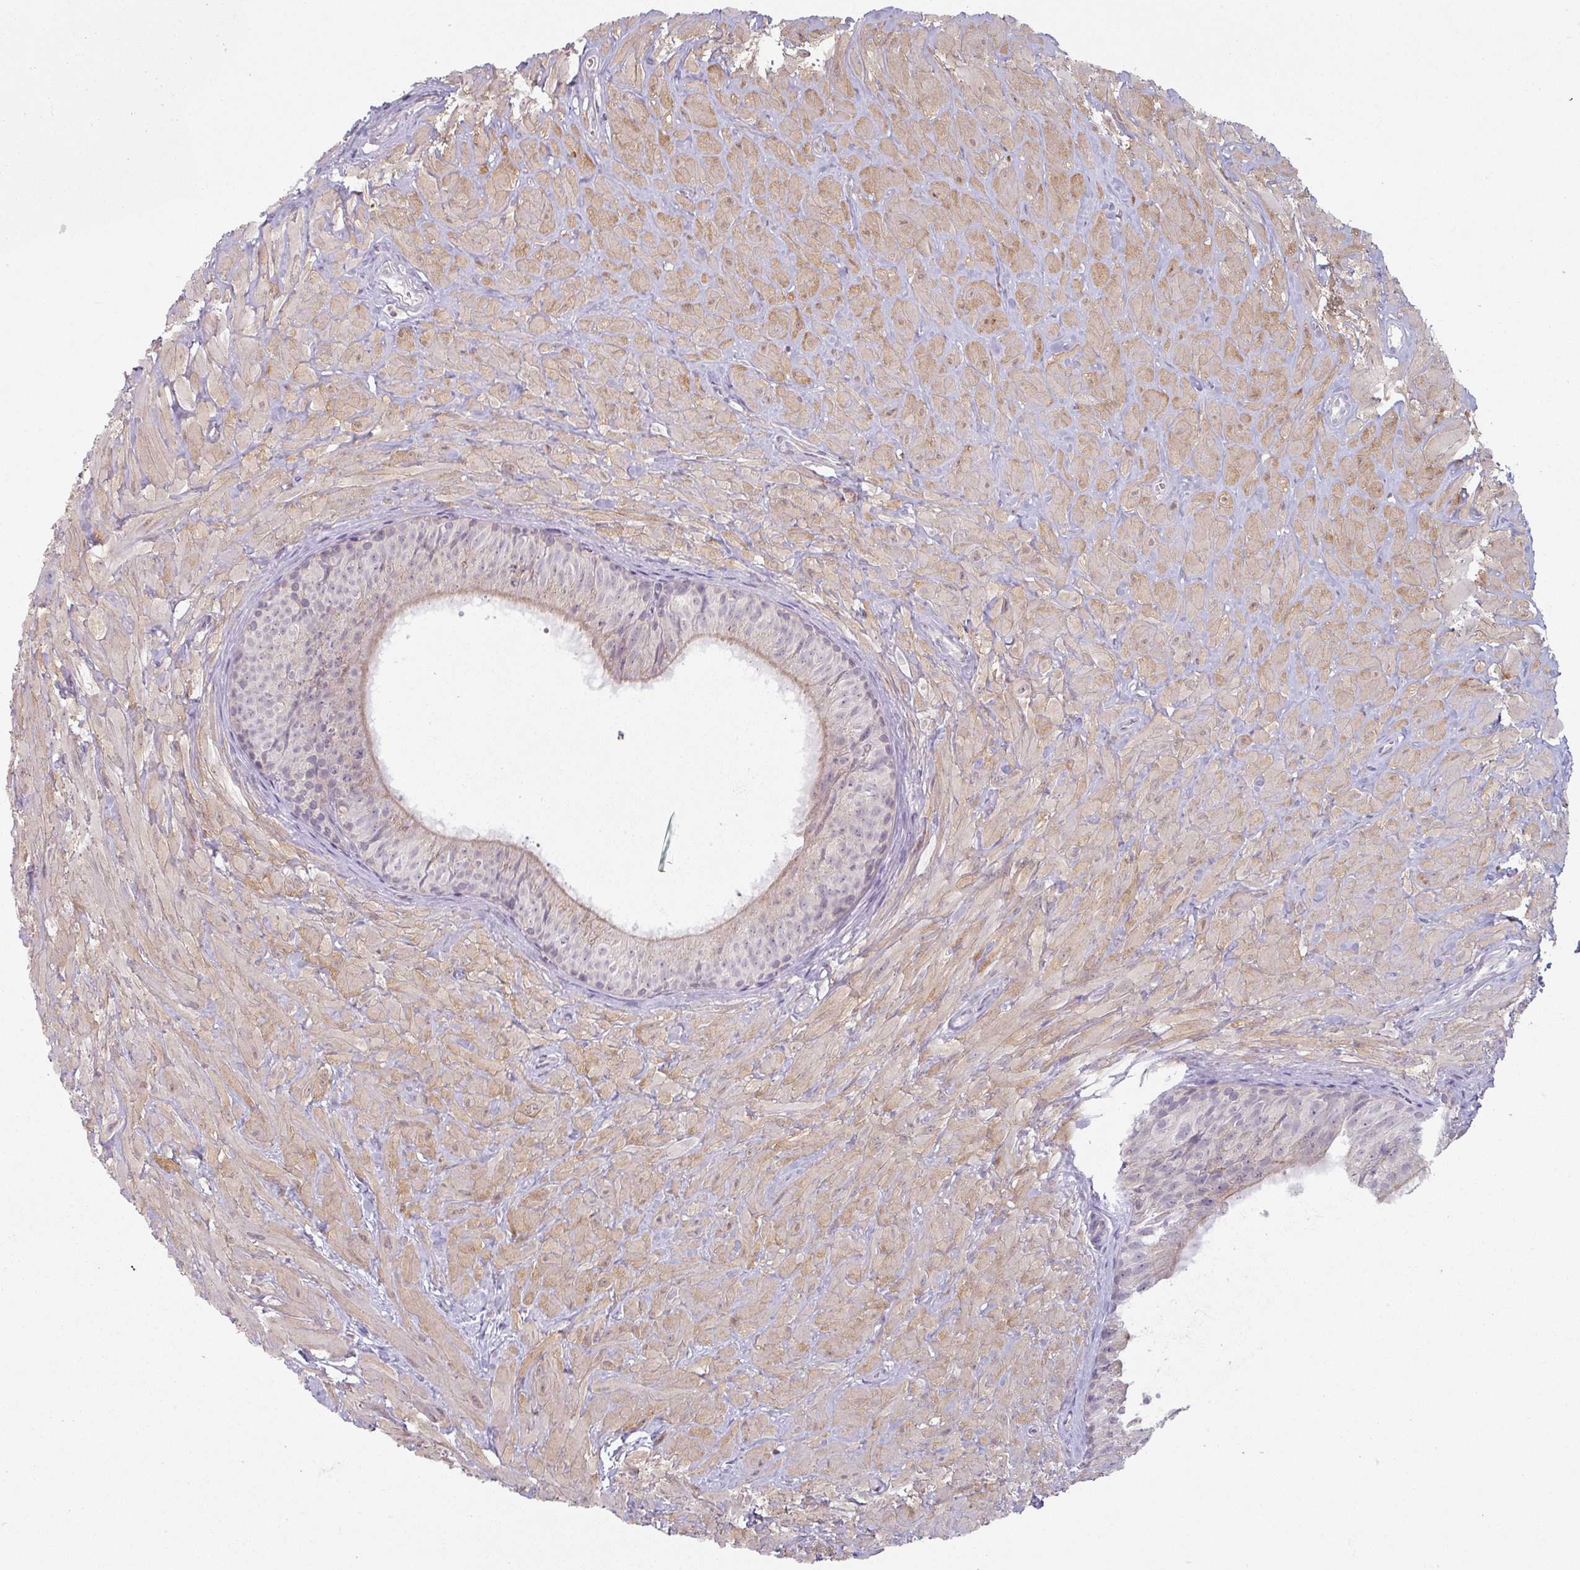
{"staining": {"intensity": "negative", "quantity": "none", "location": "none"}, "tissue": "epididymis", "cell_type": "Glandular cells", "image_type": "normal", "snomed": [{"axis": "morphology", "description": "Normal tissue, NOS"}, {"axis": "topography", "description": "Epididymis"}], "caption": "DAB (3,3'-diaminobenzidine) immunohistochemical staining of normal human epididymis displays no significant staining in glandular cells. The staining was performed using DAB to visualize the protein expression in brown, while the nuclei were stained in blue with hematoxylin (Magnification: 20x).", "gene": "MAGEC3", "patient": {"sex": "male", "age": 30}}